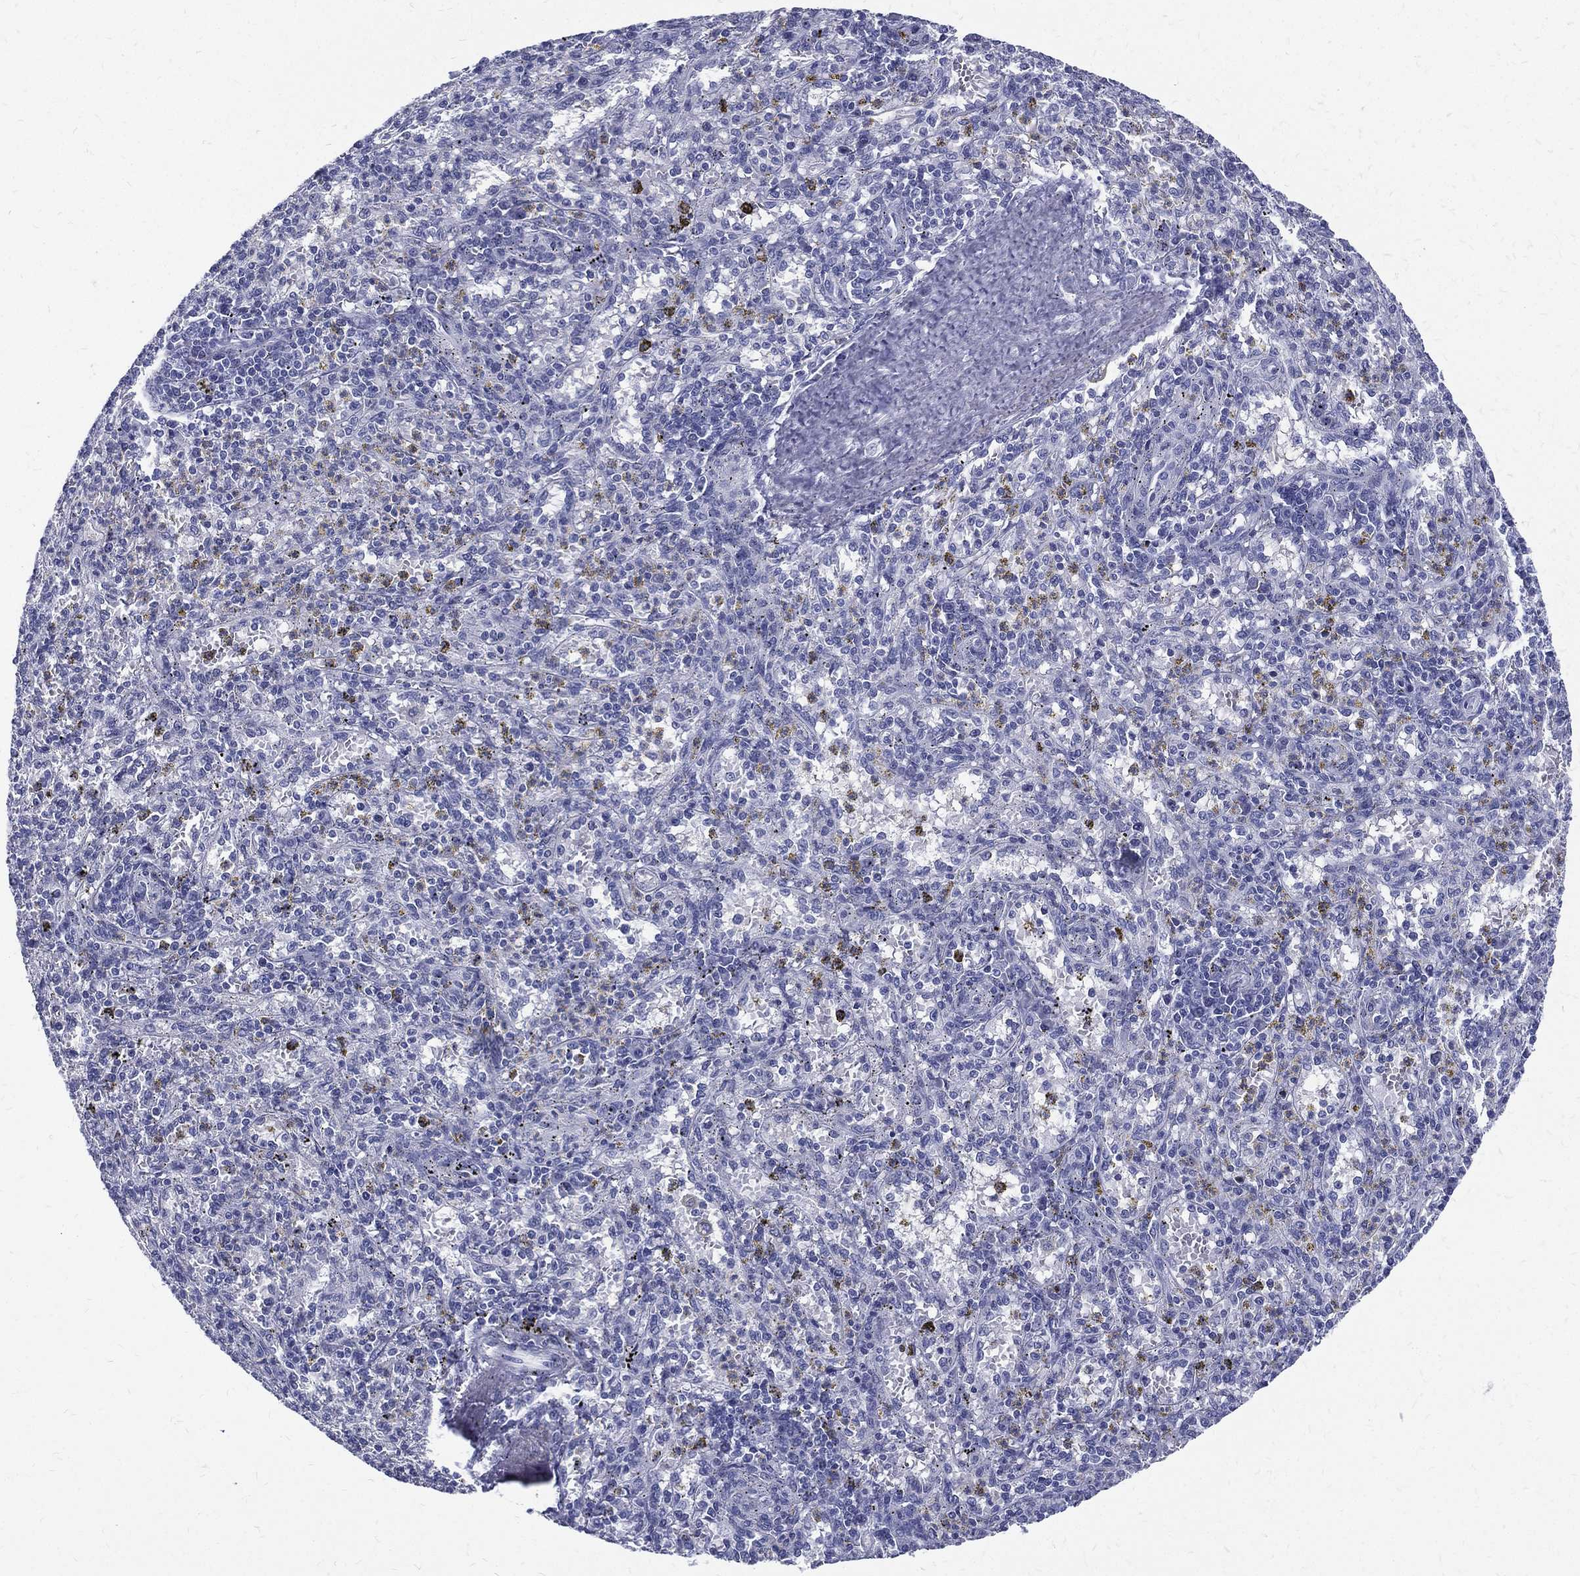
{"staining": {"intensity": "negative", "quantity": "none", "location": "none"}, "tissue": "spleen", "cell_type": "Cells in red pulp", "image_type": "normal", "snomed": [{"axis": "morphology", "description": "Normal tissue, NOS"}, {"axis": "topography", "description": "Spleen"}], "caption": "DAB immunohistochemical staining of unremarkable human spleen shows no significant positivity in cells in red pulp. Nuclei are stained in blue.", "gene": "RSPH4A", "patient": {"sex": "male", "age": 60}}